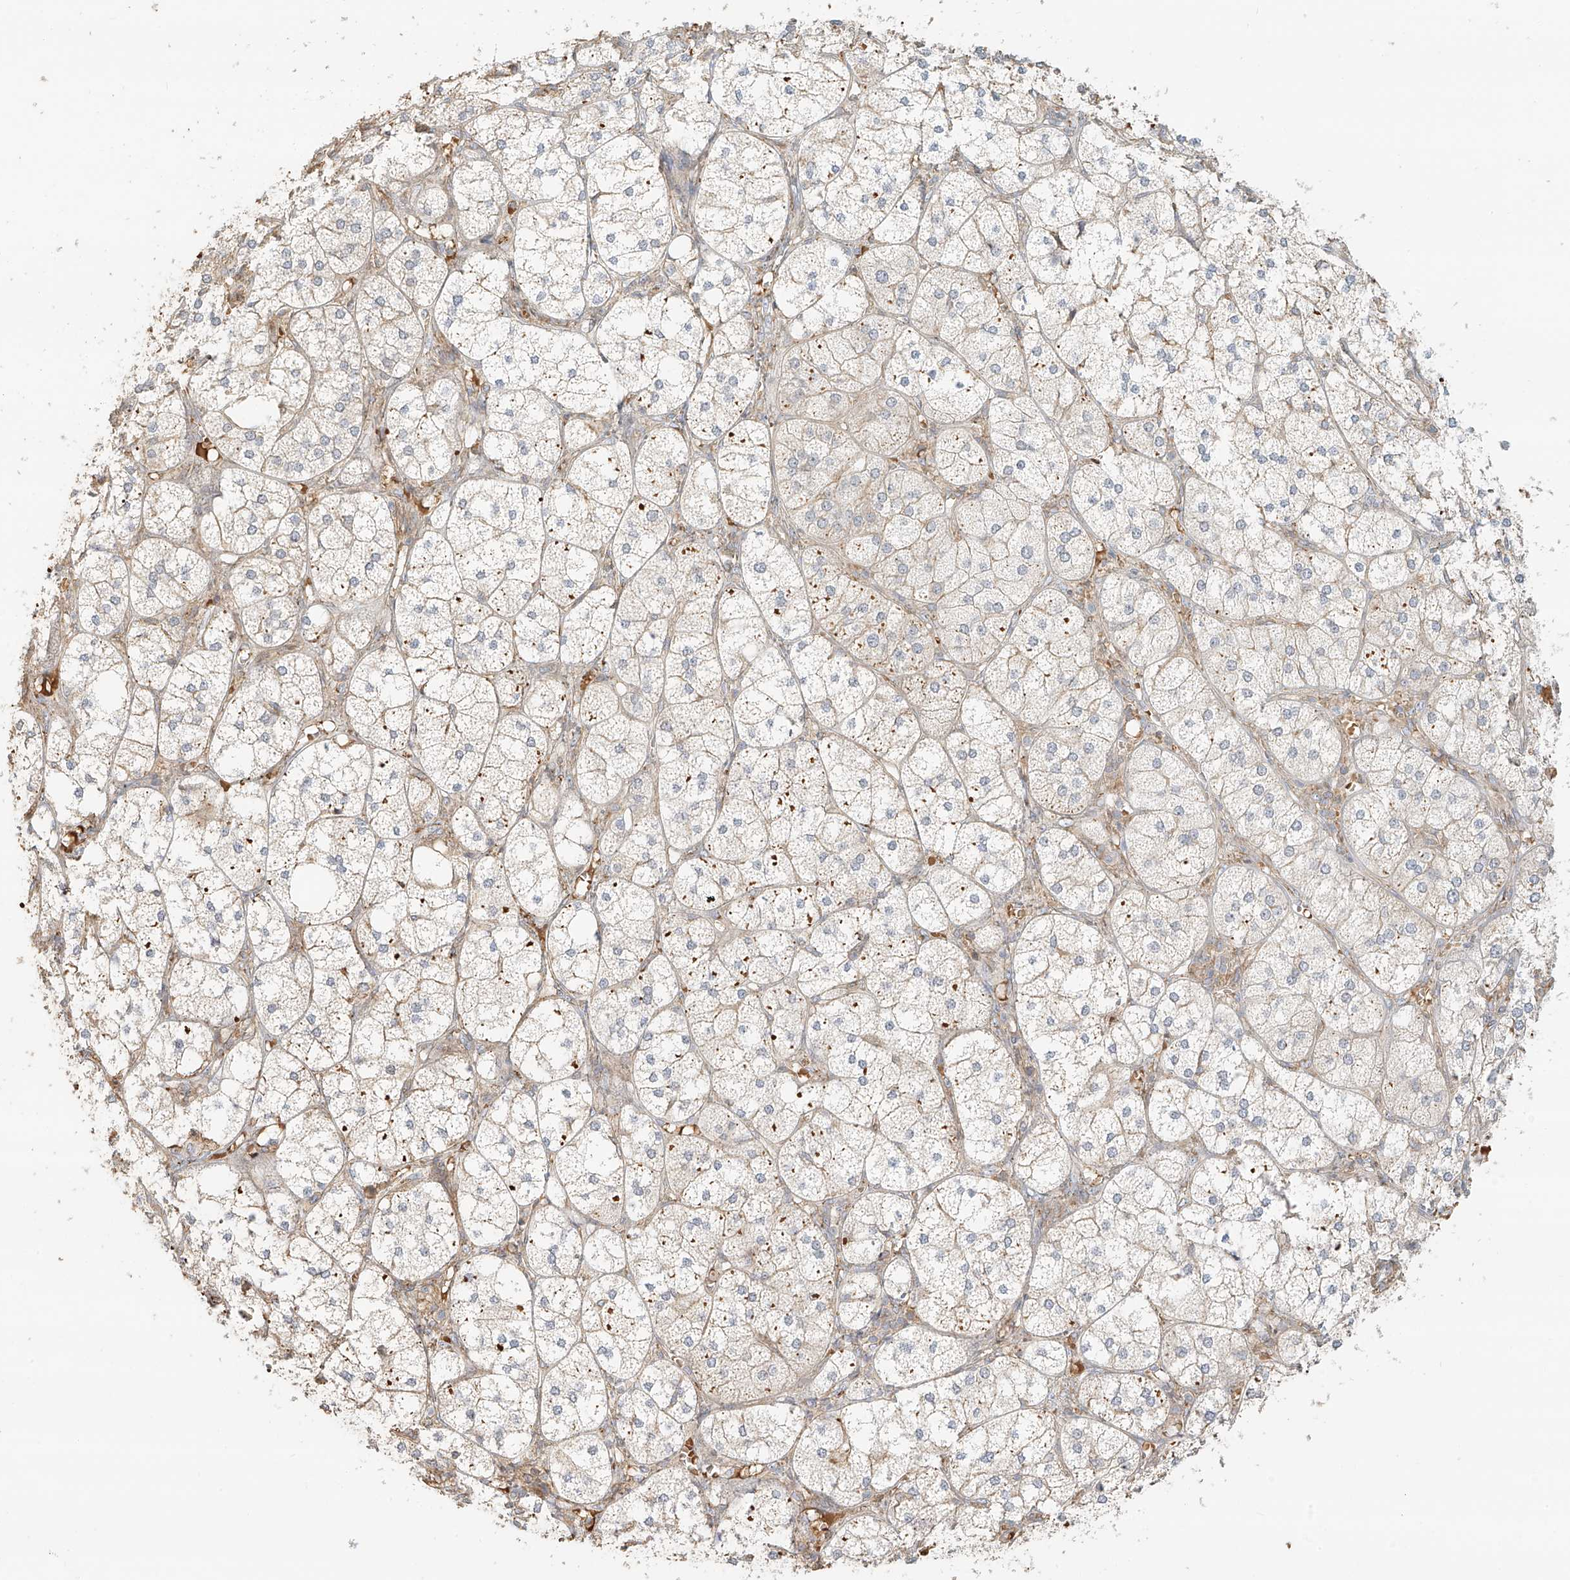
{"staining": {"intensity": "negative", "quantity": "none", "location": "none"}, "tissue": "adrenal gland", "cell_type": "Glandular cells", "image_type": "normal", "snomed": [{"axis": "morphology", "description": "Normal tissue, NOS"}, {"axis": "topography", "description": "Adrenal gland"}], "caption": "Immunohistochemistry (IHC) photomicrograph of unremarkable adrenal gland: human adrenal gland stained with DAB displays no significant protein expression in glandular cells. (DAB (3,3'-diaminobenzidine) IHC with hematoxylin counter stain).", "gene": "UPK1B", "patient": {"sex": "female", "age": 61}}